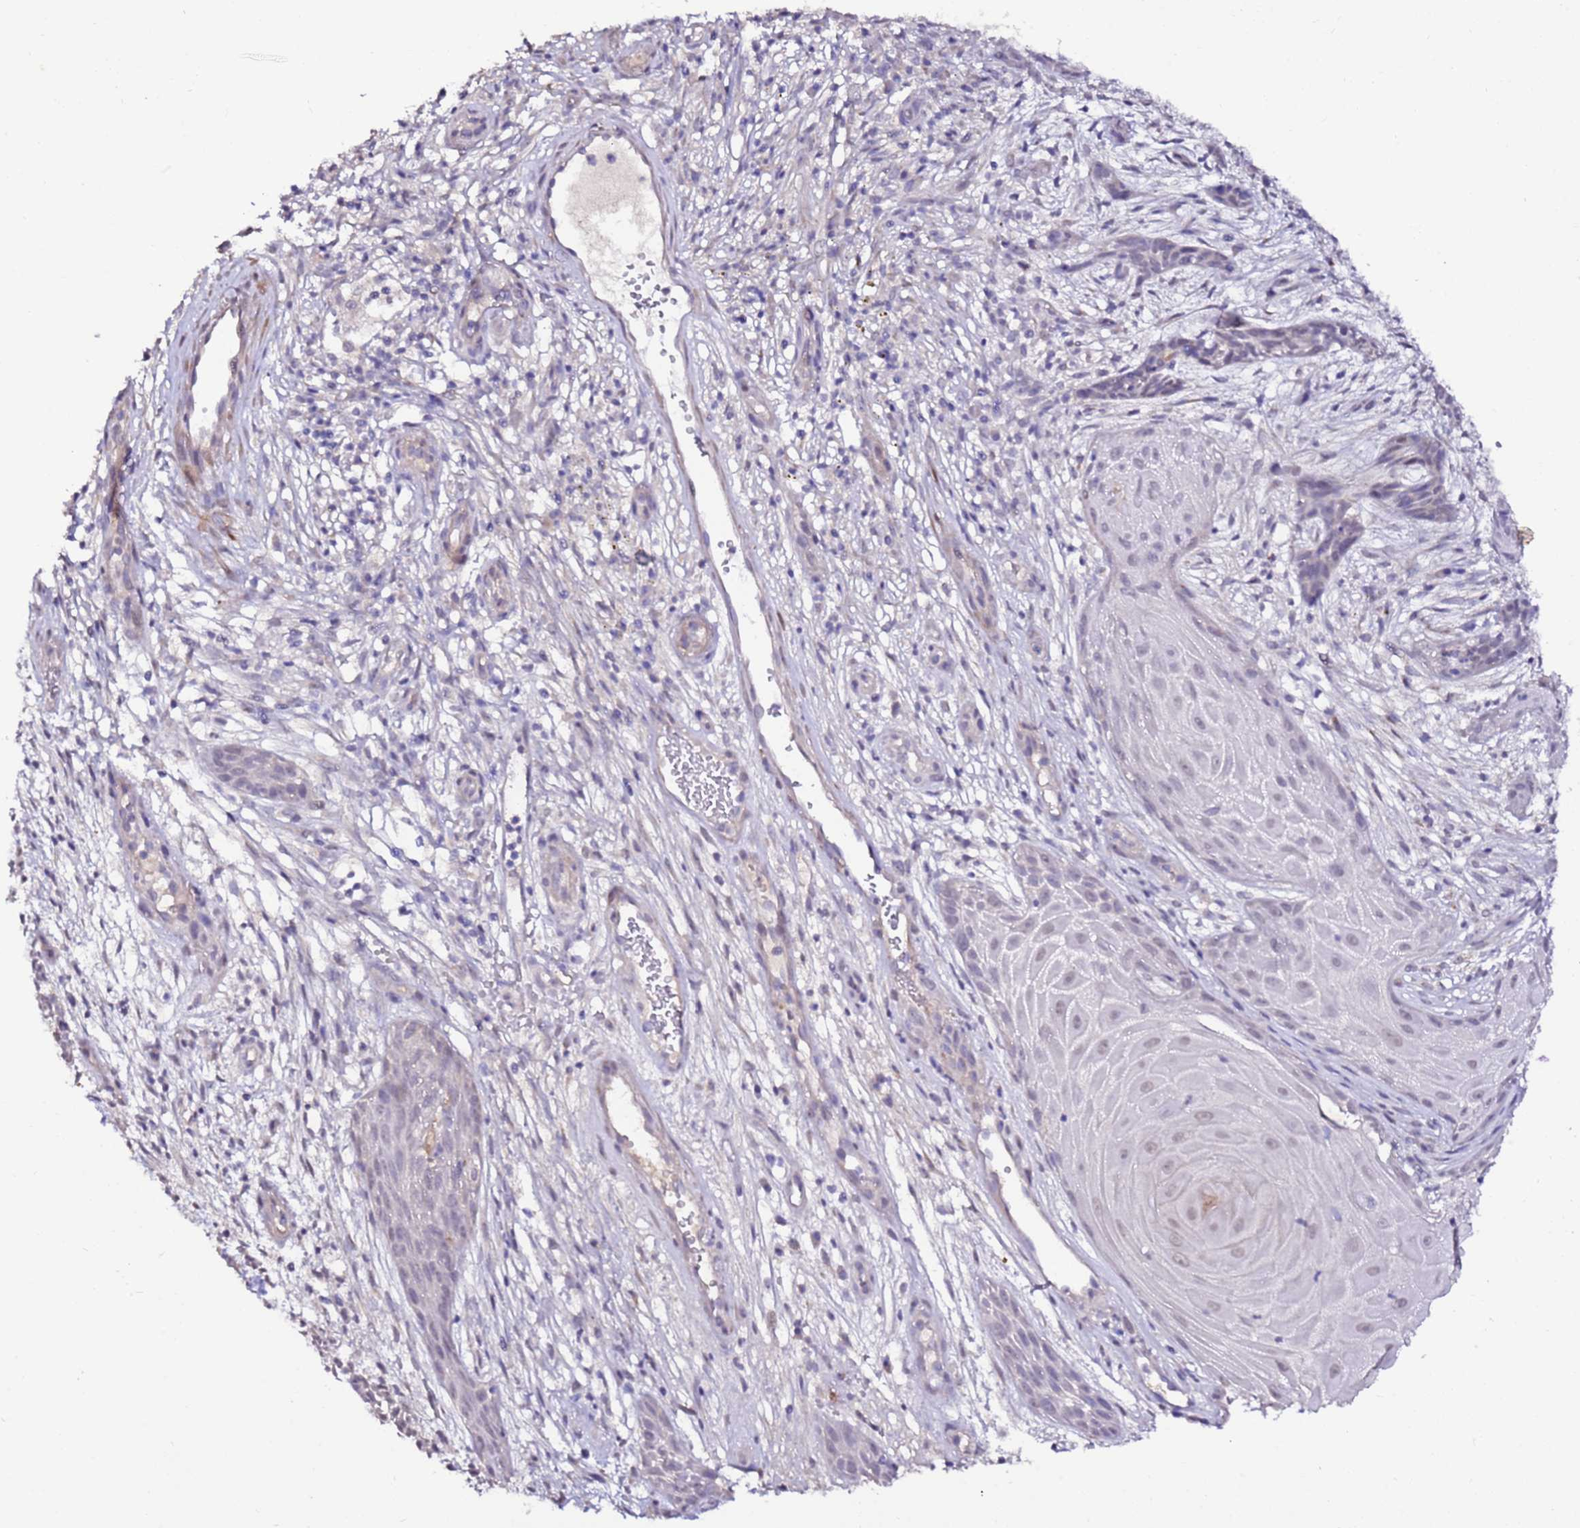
{"staining": {"intensity": "negative", "quantity": "none", "location": "none"}, "tissue": "skin cancer", "cell_type": "Tumor cells", "image_type": "cancer", "snomed": [{"axis": "morphology", "description": "Basal cell carcinoma"}, {"axis": "topography", "description": "Skin"}], "caption": "DAB (3,3'-diaminobenzidine) immunohistochemical staining of skin cancer demonstrates no significant staining in tumor cells.", "gene": "ART5", "patient": {"sex": "male", "age": 89}}